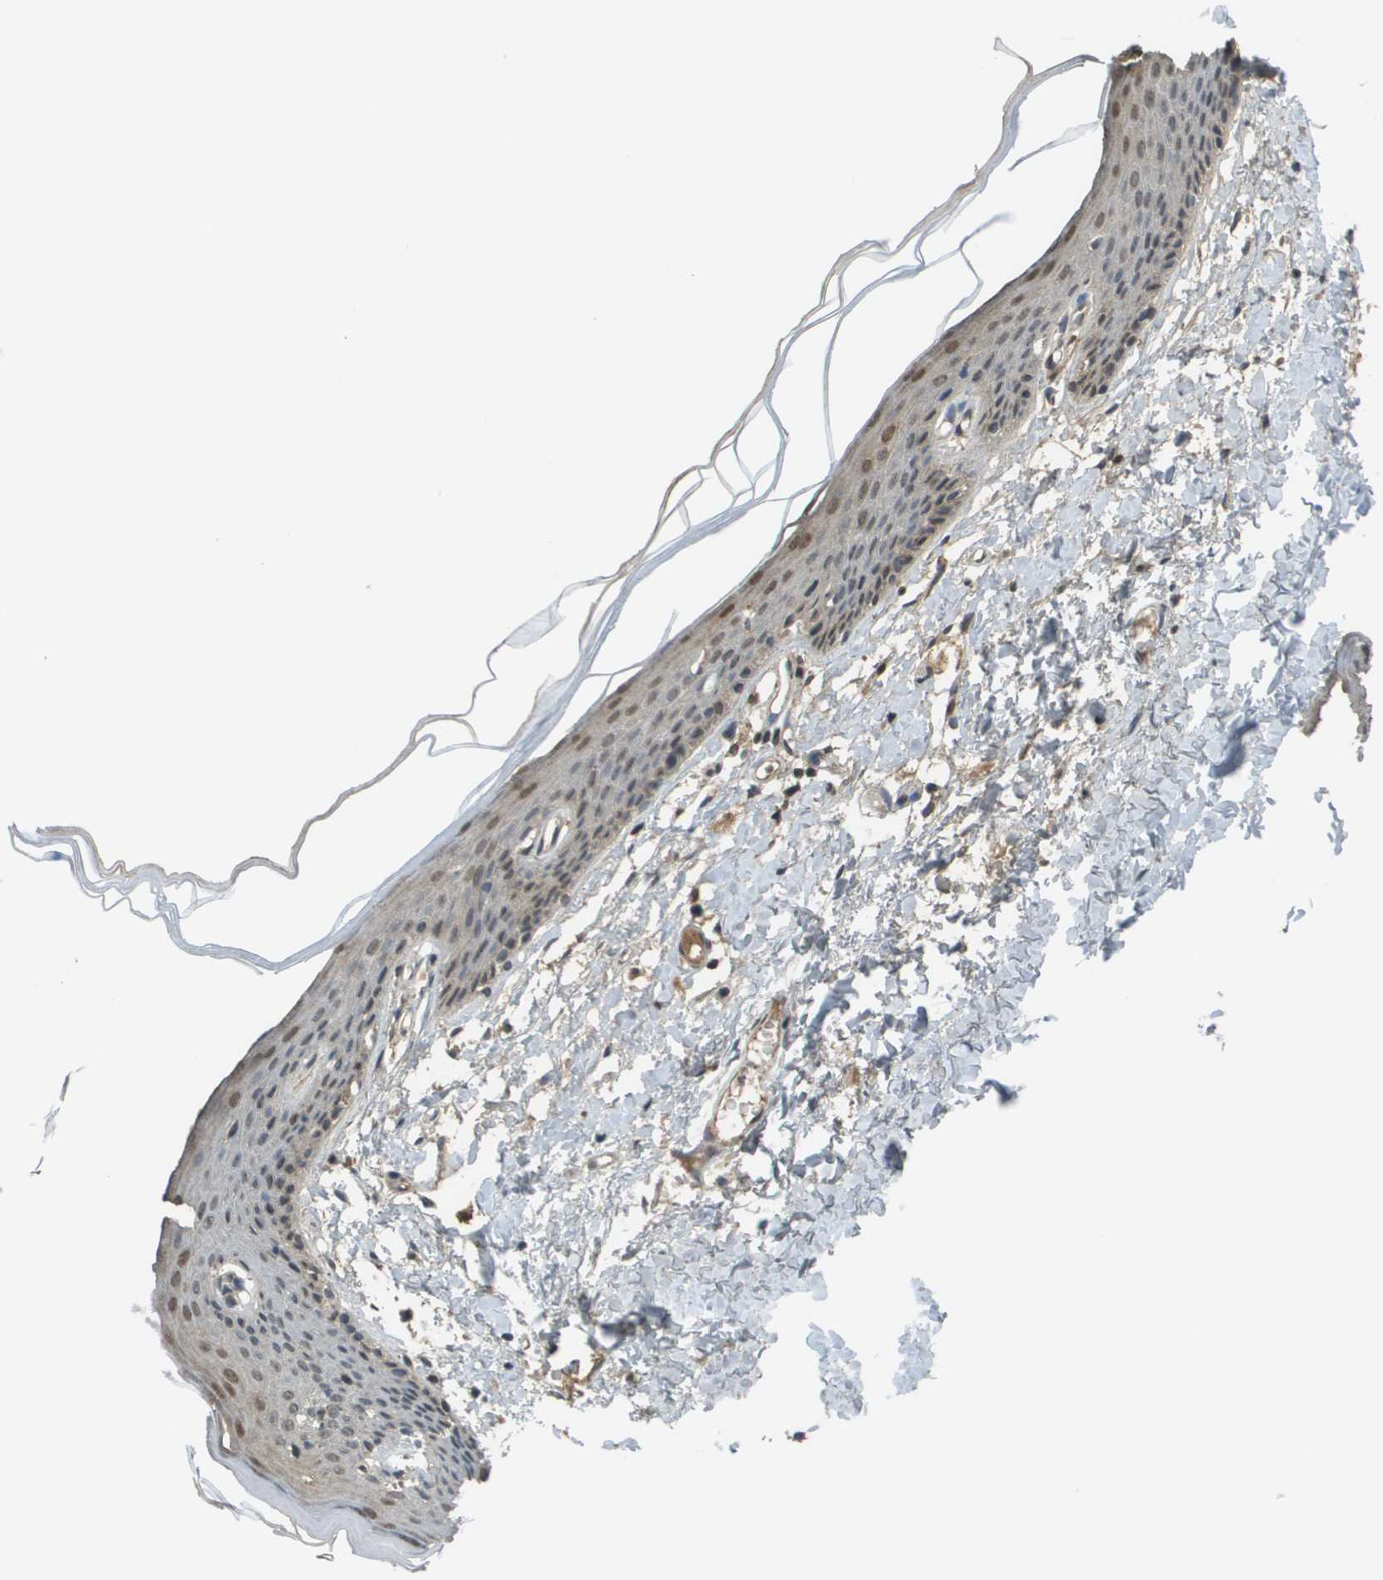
{"staining": {"intensity": "moderate", "quantity": "25%-75%", "location": "nuclear"}, "tissue": "skin", "cell_type": "Epidermal cells", "image_type": "normal", "snomed": [{"axis": "morphology", "description": "Normal tissue, NOS"}, {"axis": "topography", "description": "Vulva"}], "caption": "Immunohistochemistry of unremarkable skin demonstrates medium levels of moderate nuclear positivity in approximately 25%-75% of epidermal cells. (IHC, brightfield microscopy, high magnification).", "gene": "NDRG2", "patient": {"sex": "female", "age": 54}}